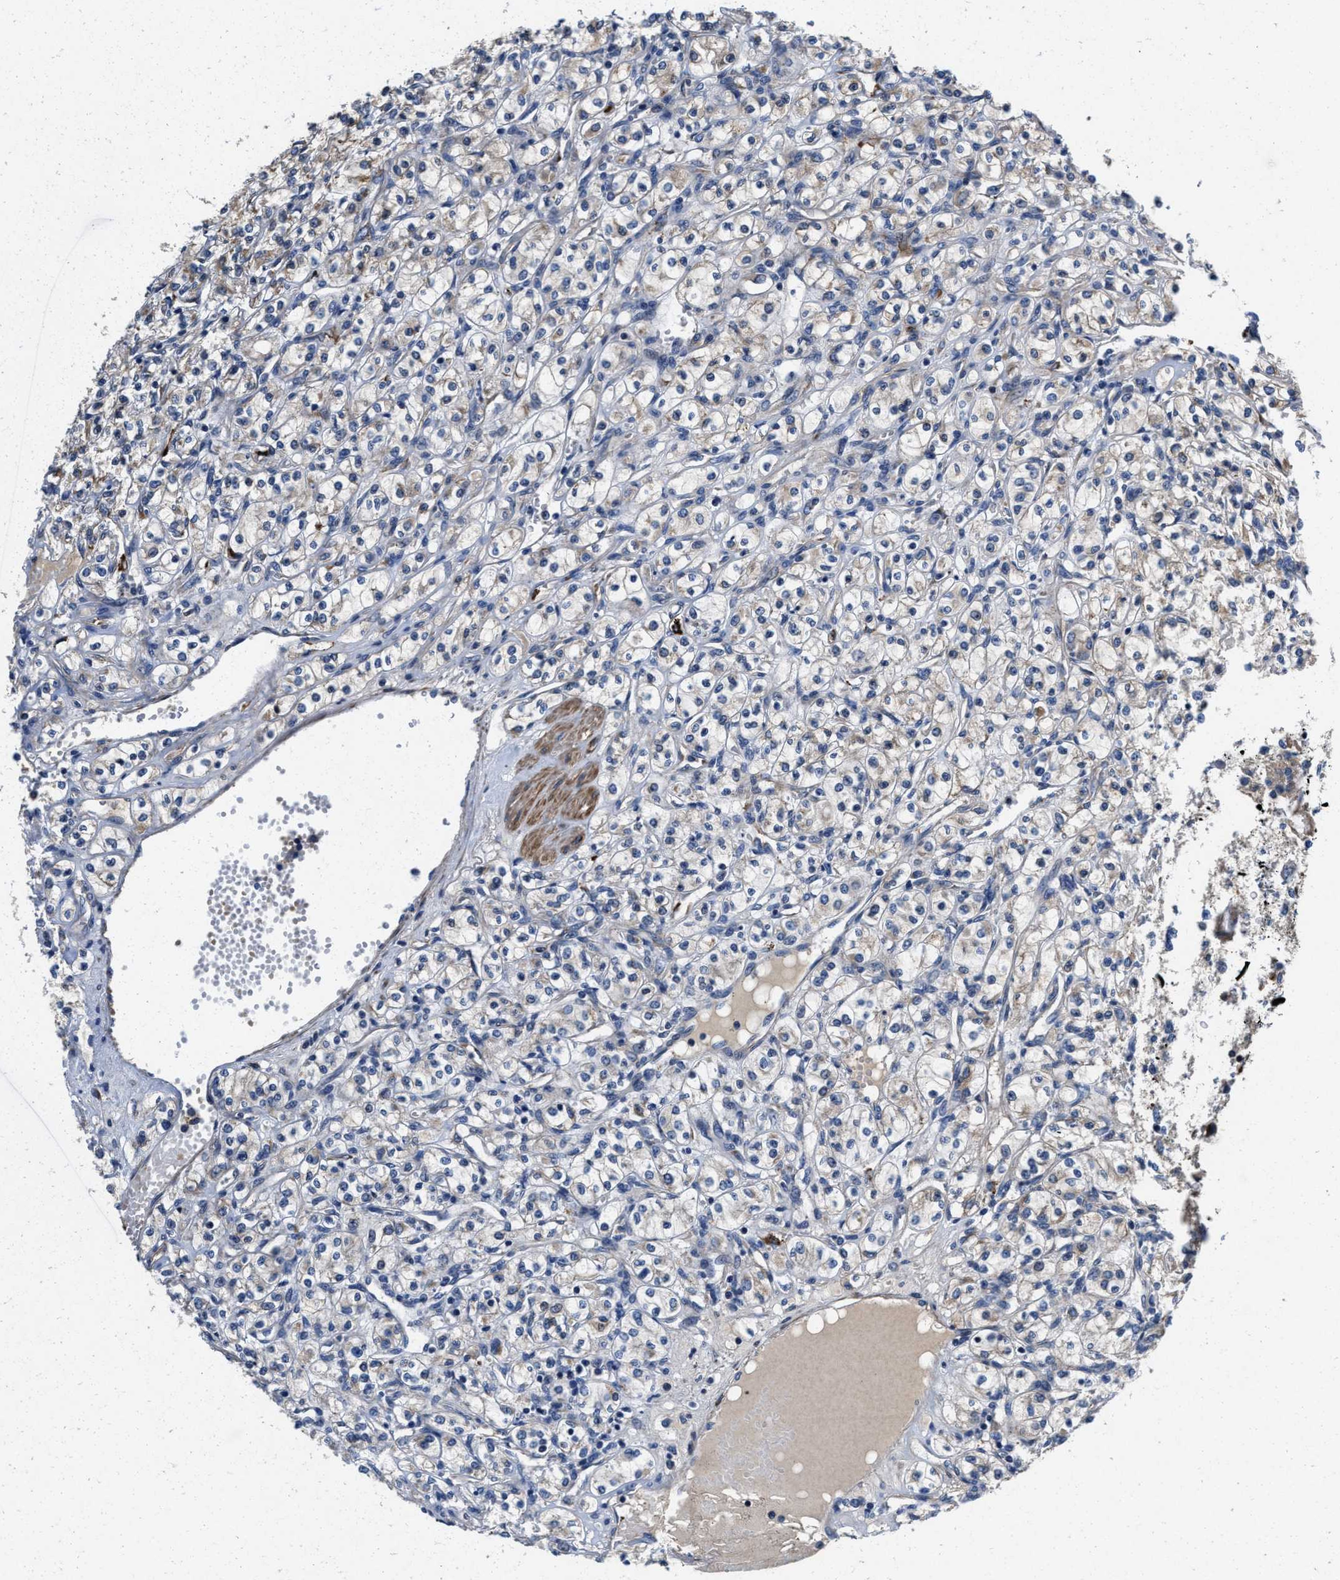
{"staining": {"intensity": "negative", "quantity": "none", "location": "none"}, "tissue": "renal cancer", "cell_type": "Tumor cells", "image_type": "cancer", "snomed": [{"axis": "morphology", "description": "Adenocarcinoma, NOS"}, {"axis": "topography", "description": "Kidney"}], "caption": "High magnification brightfield microscopy of renal cancer stained with DAB (brown) and counterstained with hematoxylin (blue): tumor cells show no significant staining. (DAB immunohistochemistry, high magnification).", "gene": "SLC12A2", "patient": {"sex": "male", "age": 77}}